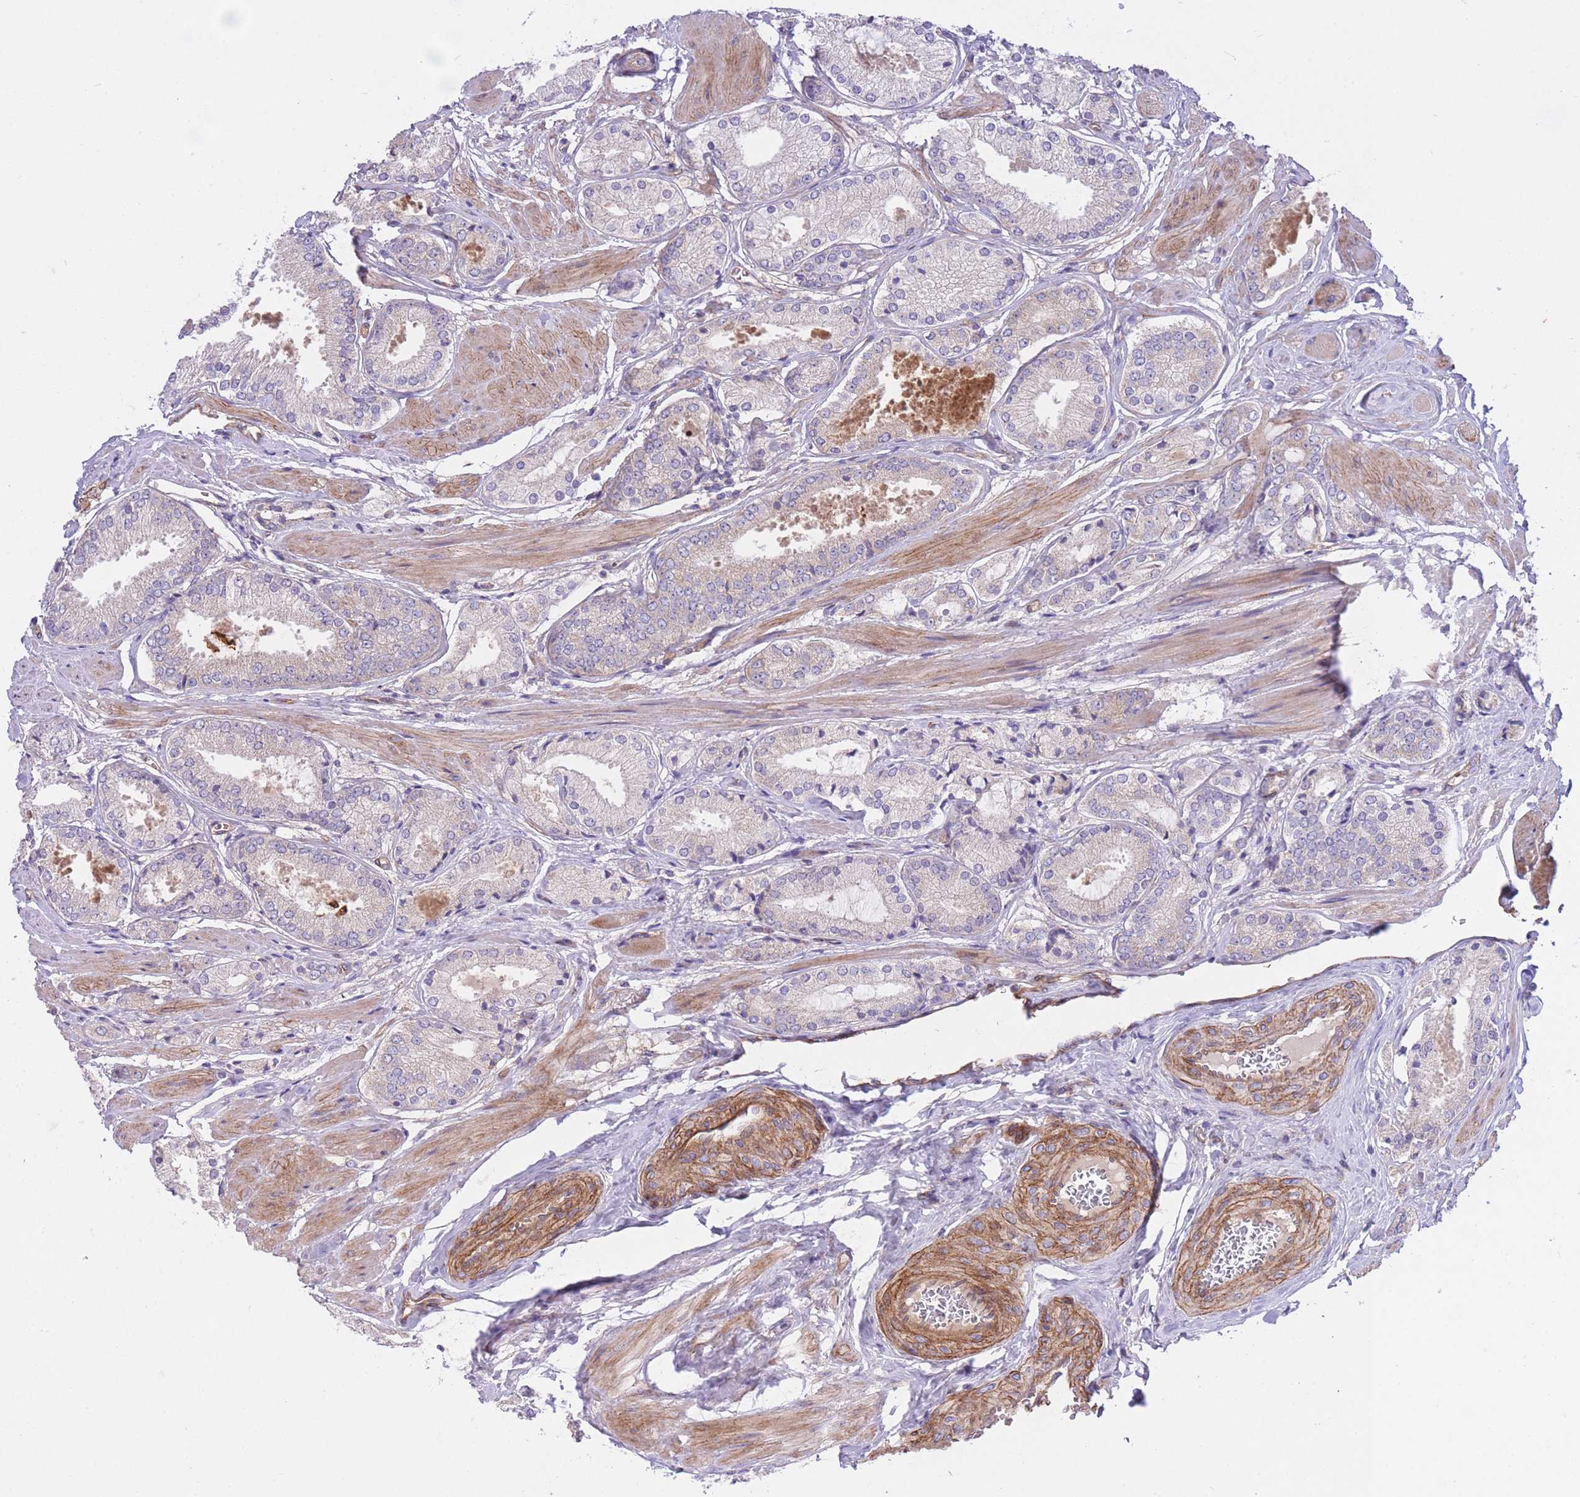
{"staining": {"intensity": "weak", "quantity": "<25%", "location": "cytoplasmic/membranous"}, "tissue": "prostate cancer", "cell_type": "Tumor cells", "image_type": "cancer", "snomed": [{"axis": "morphology", "description": "Adenocarcinoma, High grade"}, {"axis": "topography", "description": "Prostate and seminal vesicle, NOS"}], "caption": "DAB immunohistochemical staining of human prostate adenocarcinoma (high-grade) demonstrates no significant staining in tumor cells. (Brightfield microscopy of DAB (3,3'-diaminobenzidine) immunohistochemistry at high magnification).", "gene": "CHAC1", "patient": {"sex": "male", "age": 64}}